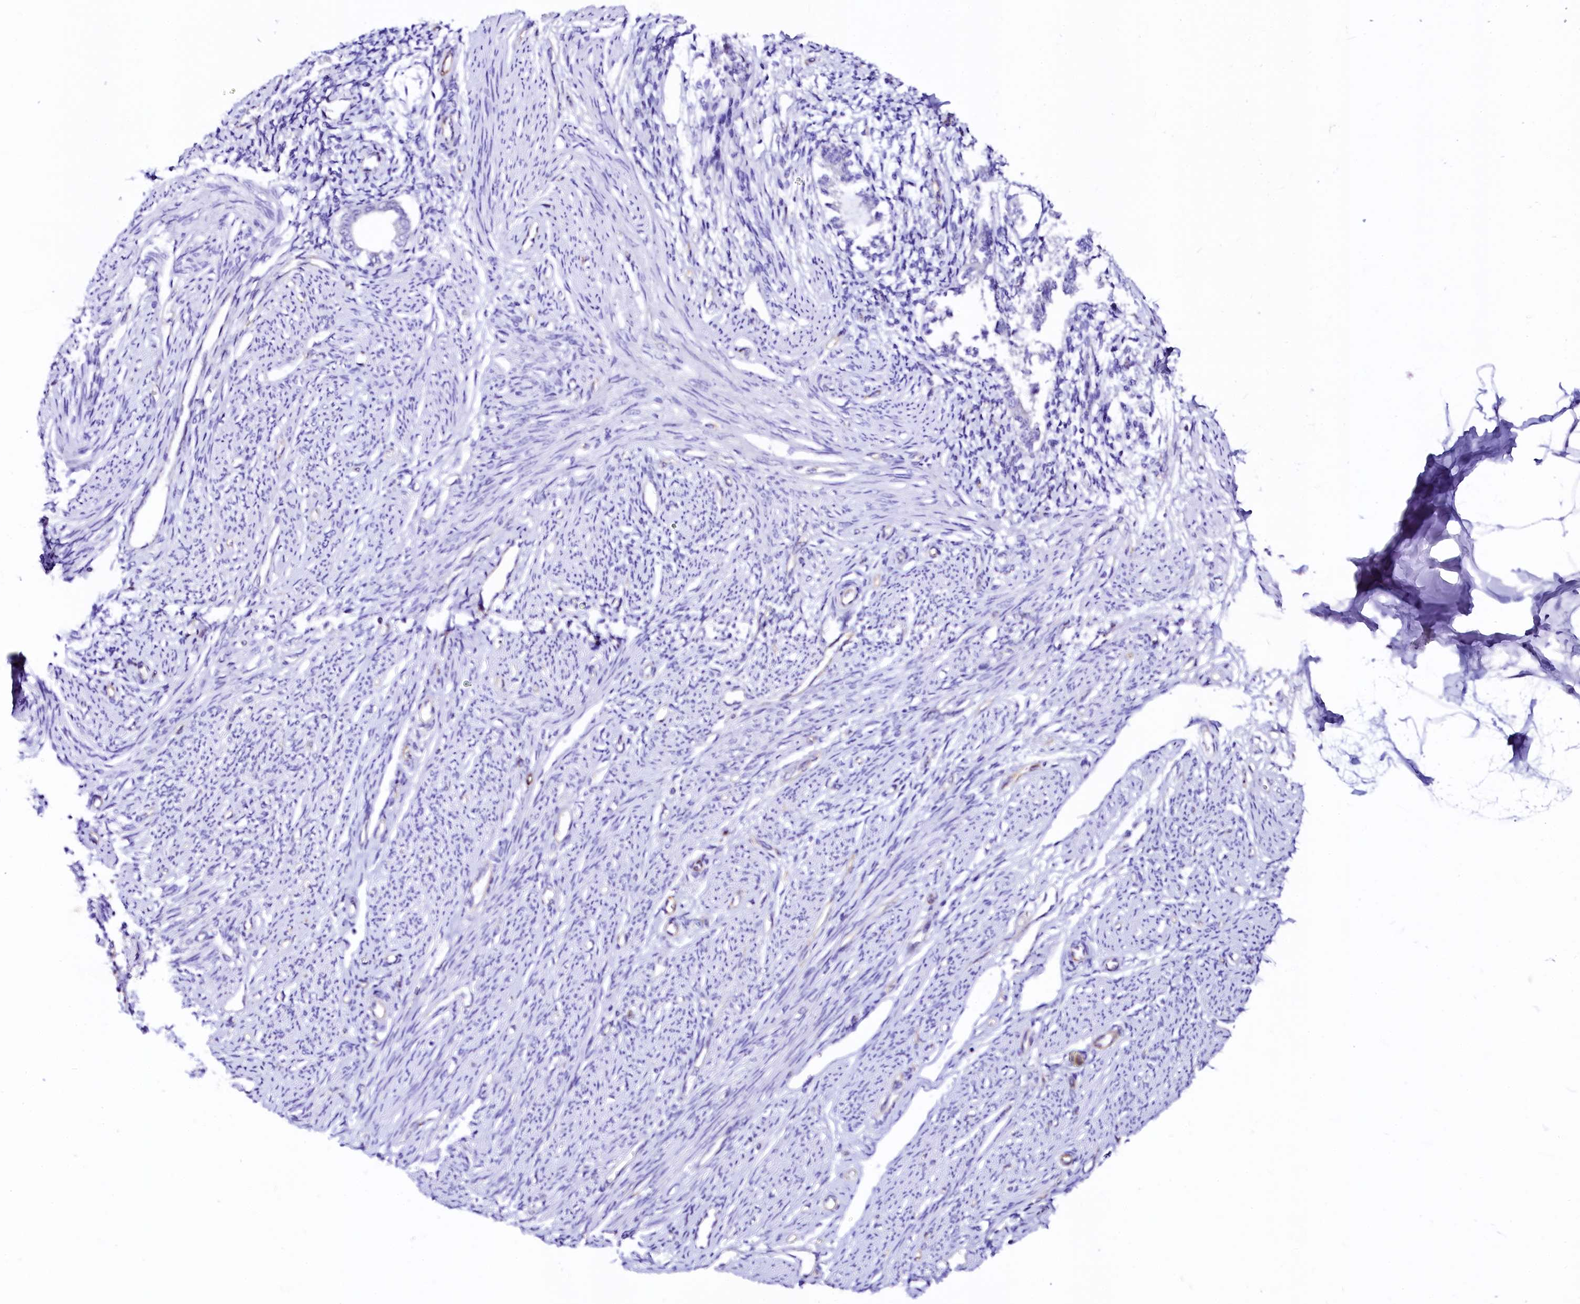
{"staining": {"intensity": "negative", "quantity": "none", "location": "none"}, "tissue": "endometrium", "cell_type": "Cells in endometrial stroma", "image_type": "normal", "snomed": [{"axis": "morphology", "description": "Normal tissue, NOS"}, {"axis": "topography", "description": "Endometrium"}], "caption": "Immunohistochemistry histopathology image of benign endometrium stained for a protein (brown), which reveals no staining in cells in endometrial stroma. (Brightfield microscopy of DAB (3,3'-diaminobenzidine) immunohistochemistry at high magnification).", "gene": "SFR1", "patient": {"sex": "female", "age": 56}}